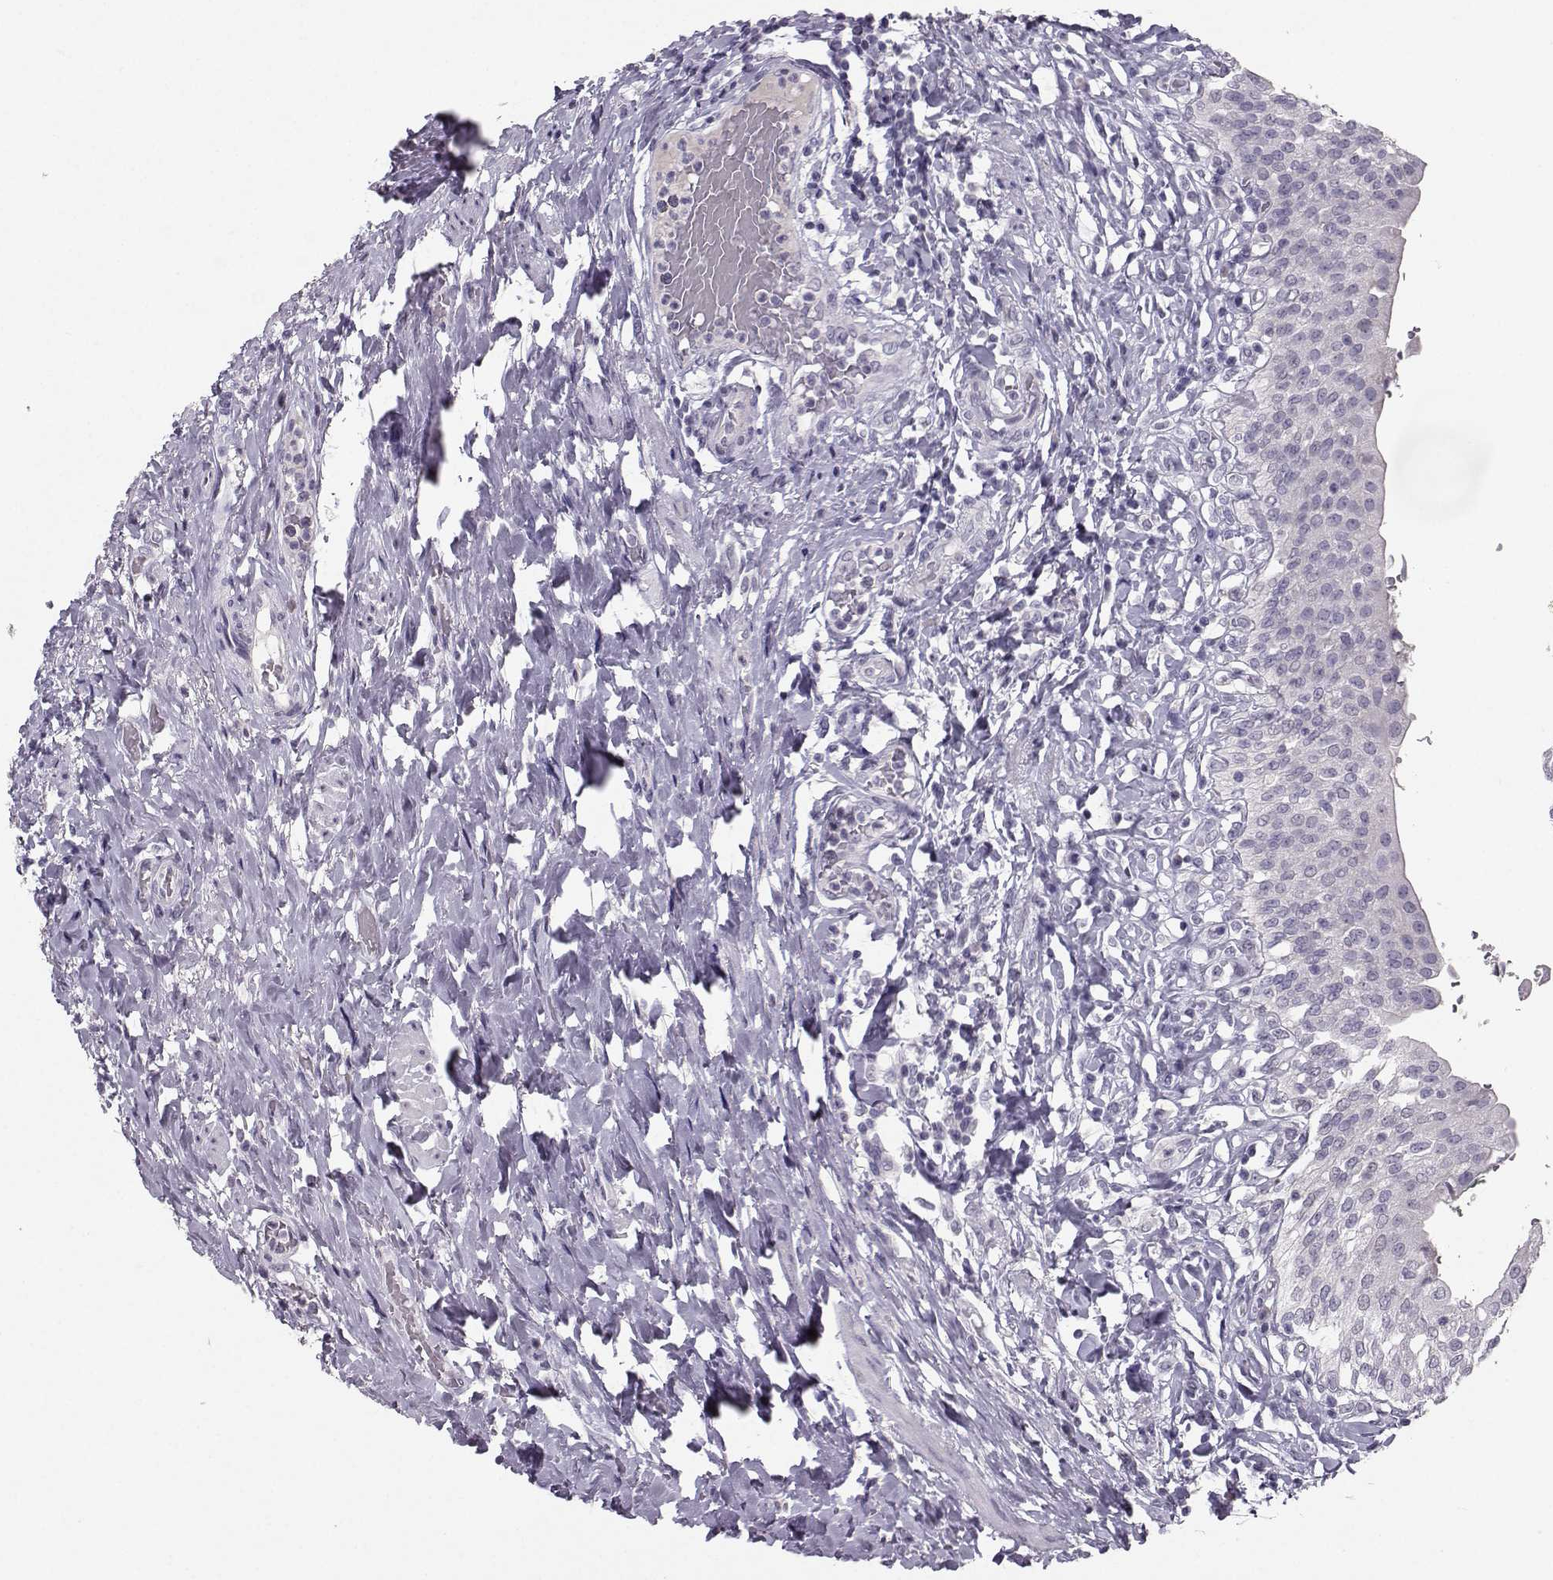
{"staining": {"intensity": "negative", "quantity": "none", "location": "none"}, "tissue": "urinary bladder", "cell_type": "Urothelial cells", "image_type": "normal", "snomed": [{"axis": "morphology", "description": "Normal tissue, NOS"}, {"axis": "morphology", "description": "Inflammation, NOS"}, {"axis": "topography", "description": "Urinary bladder"}], "caption": "A micrograph of human urinary bladder is negative for staining in urothelial cells. (IHC, brightfield microscopy, high magnification).", "gene": "PKP2", "patient": {"sex": "male", "age": 64}}